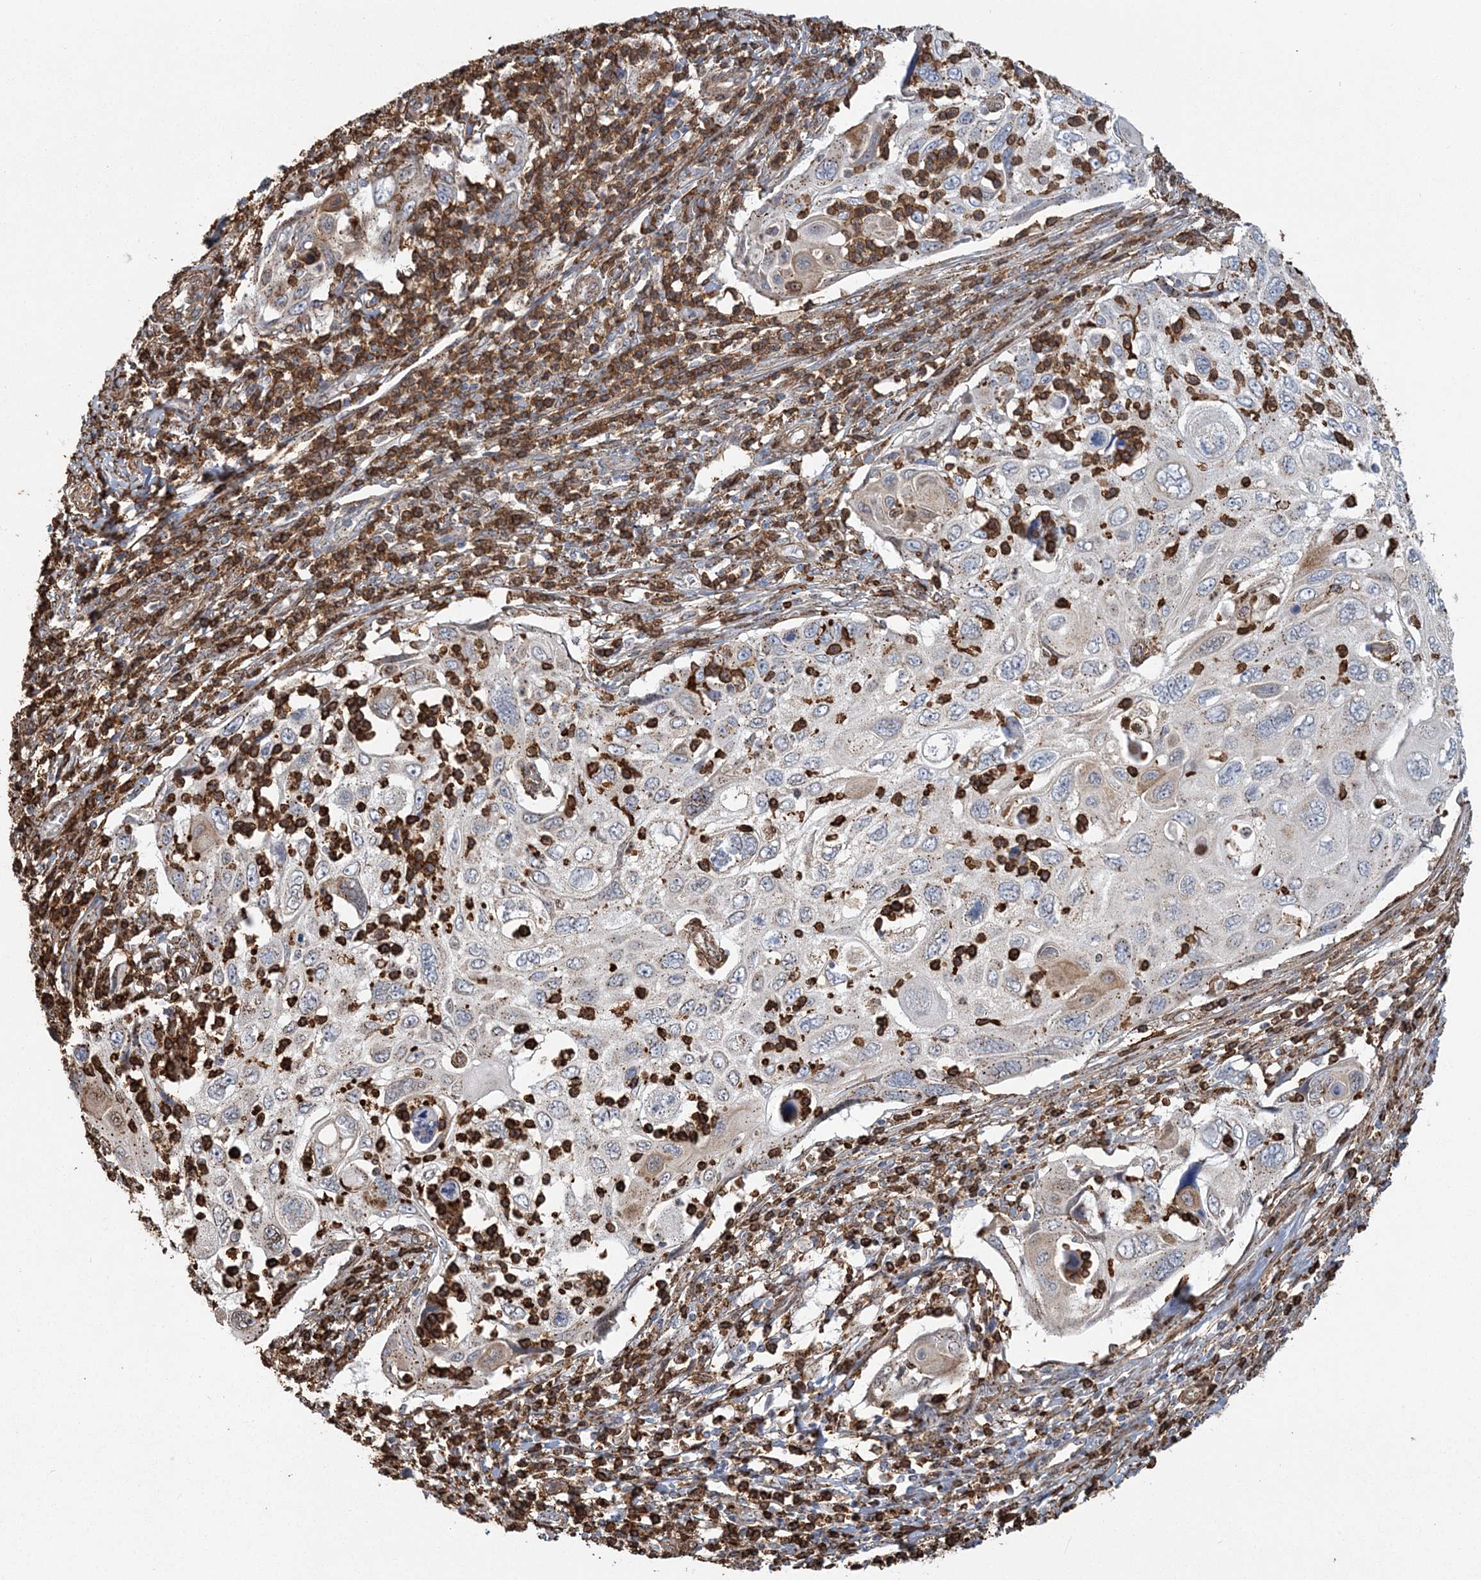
{"staining": {"intensity": "weak", "quantity": "25%-75%", "location": "cytoplasmic/membranous"}, "tissue": "cervical cancer", "cell_type": "Tumor cells", "image_type": "cancer", "snomed": [{"axis": "morphology", "description": "Squamous cell carcinoma, NOS"}, {"axis": "topography", "description": "Cervix"}], "caption": "Cervical cancer was stained to show a protein in brown. There is low levels of weak cytoplasmic/membranous positivity in about 25%-75% of tumor cells. (brown staining indicates protein expression, while blue staining denotes nuclei).", "gene": "TRAF3IP2", "patient": {"sex": "female", "age": 70}}